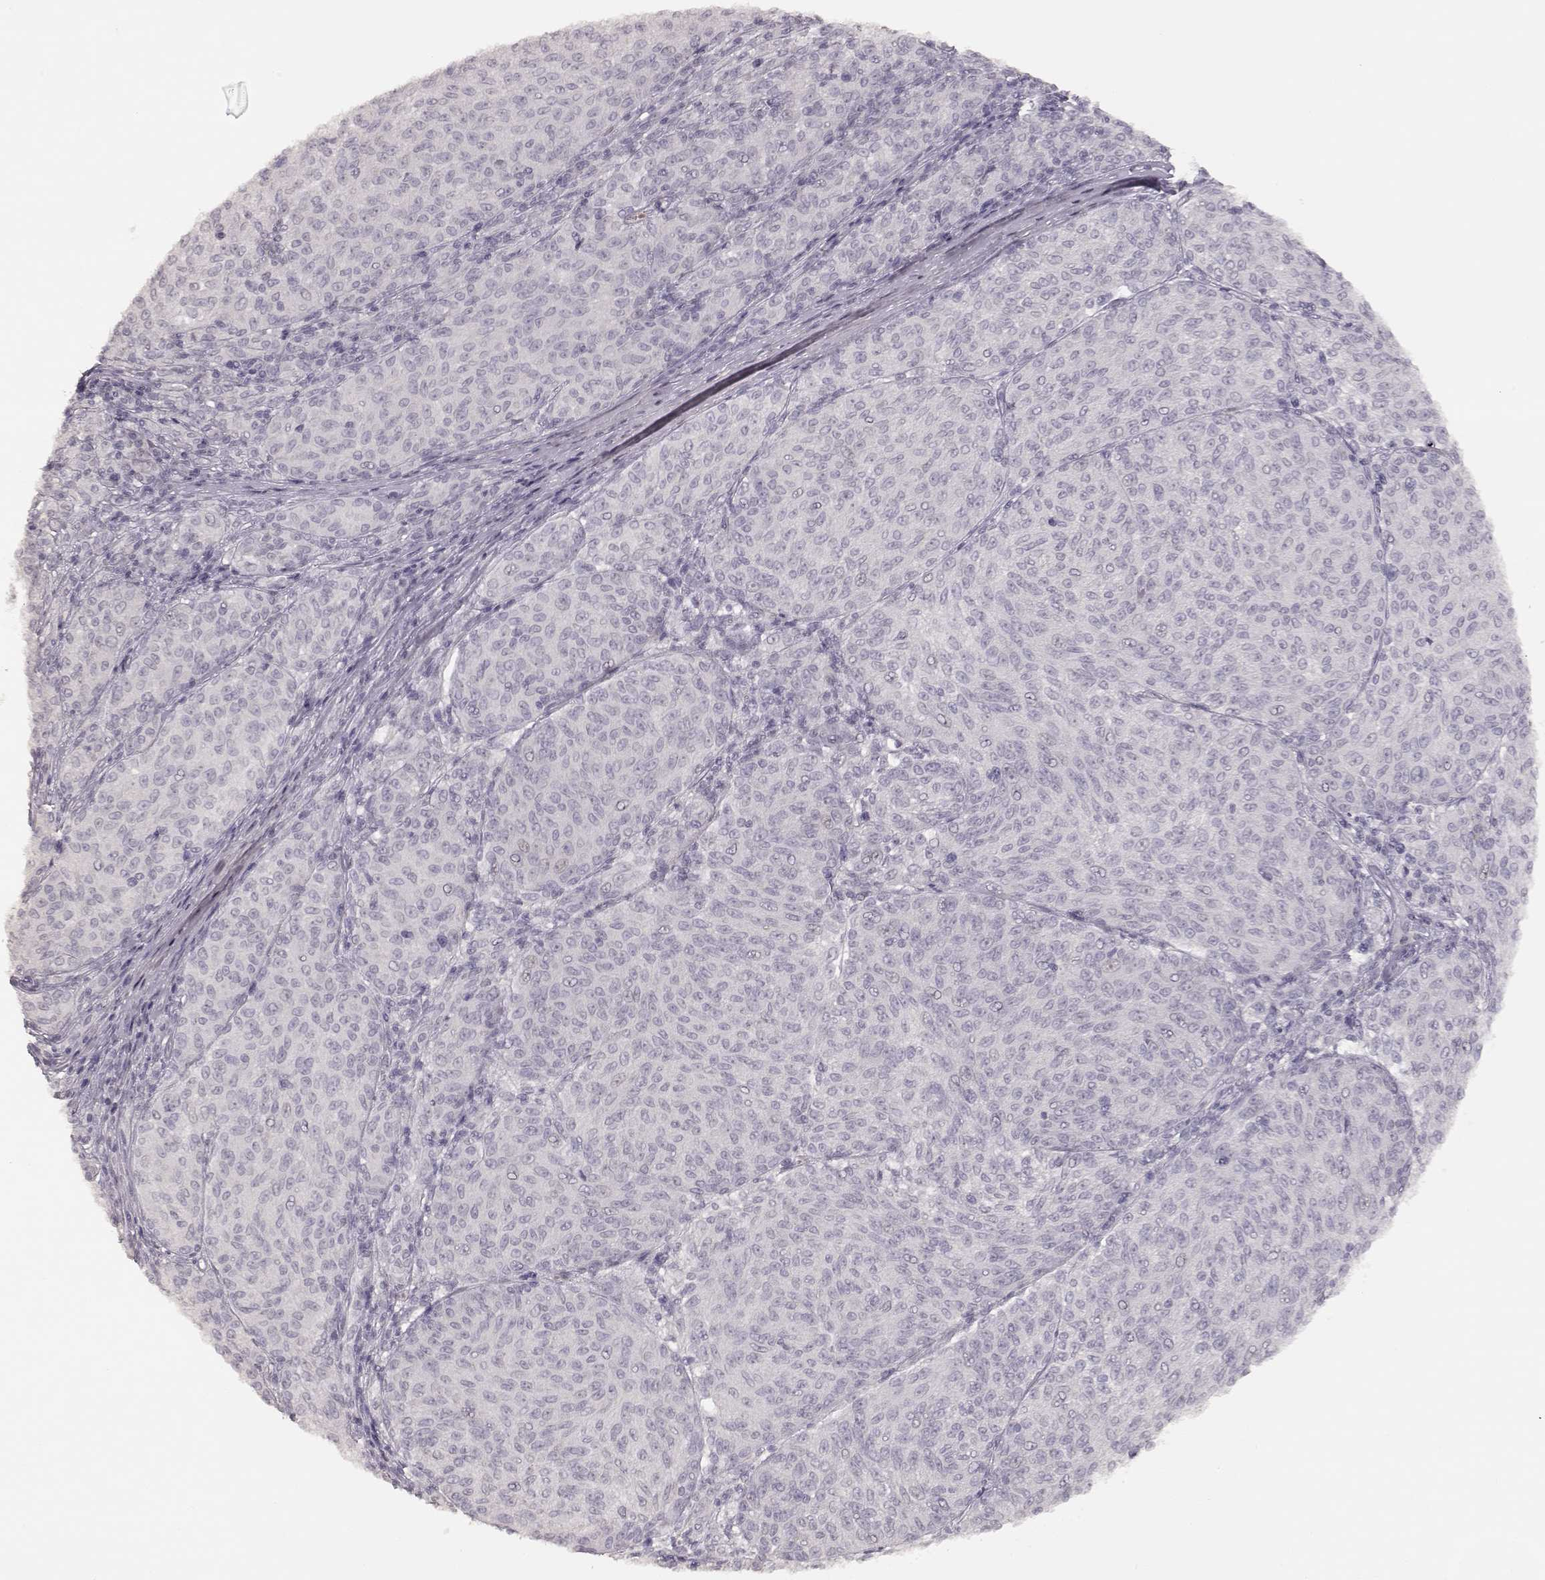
{"staining": {"intensity": "negative", "quantity": "none", "location": "none"}, "tissue": "melanoma", "cell_type": "Tumor cells", "image_type": "cancer", "snomed": [{"axis": "morphology", "description": "Malignant melanoma, NOS"}, {"axis": "topography", "description": "Skin"}], "caption": "IHC photomicrograph of neoplastic tissue: melanoma stained with DAB reveals no significant protein positivity in tumor cells.", "gene": "LAMC2", "patient": {"sex": "female", "age": 72}}